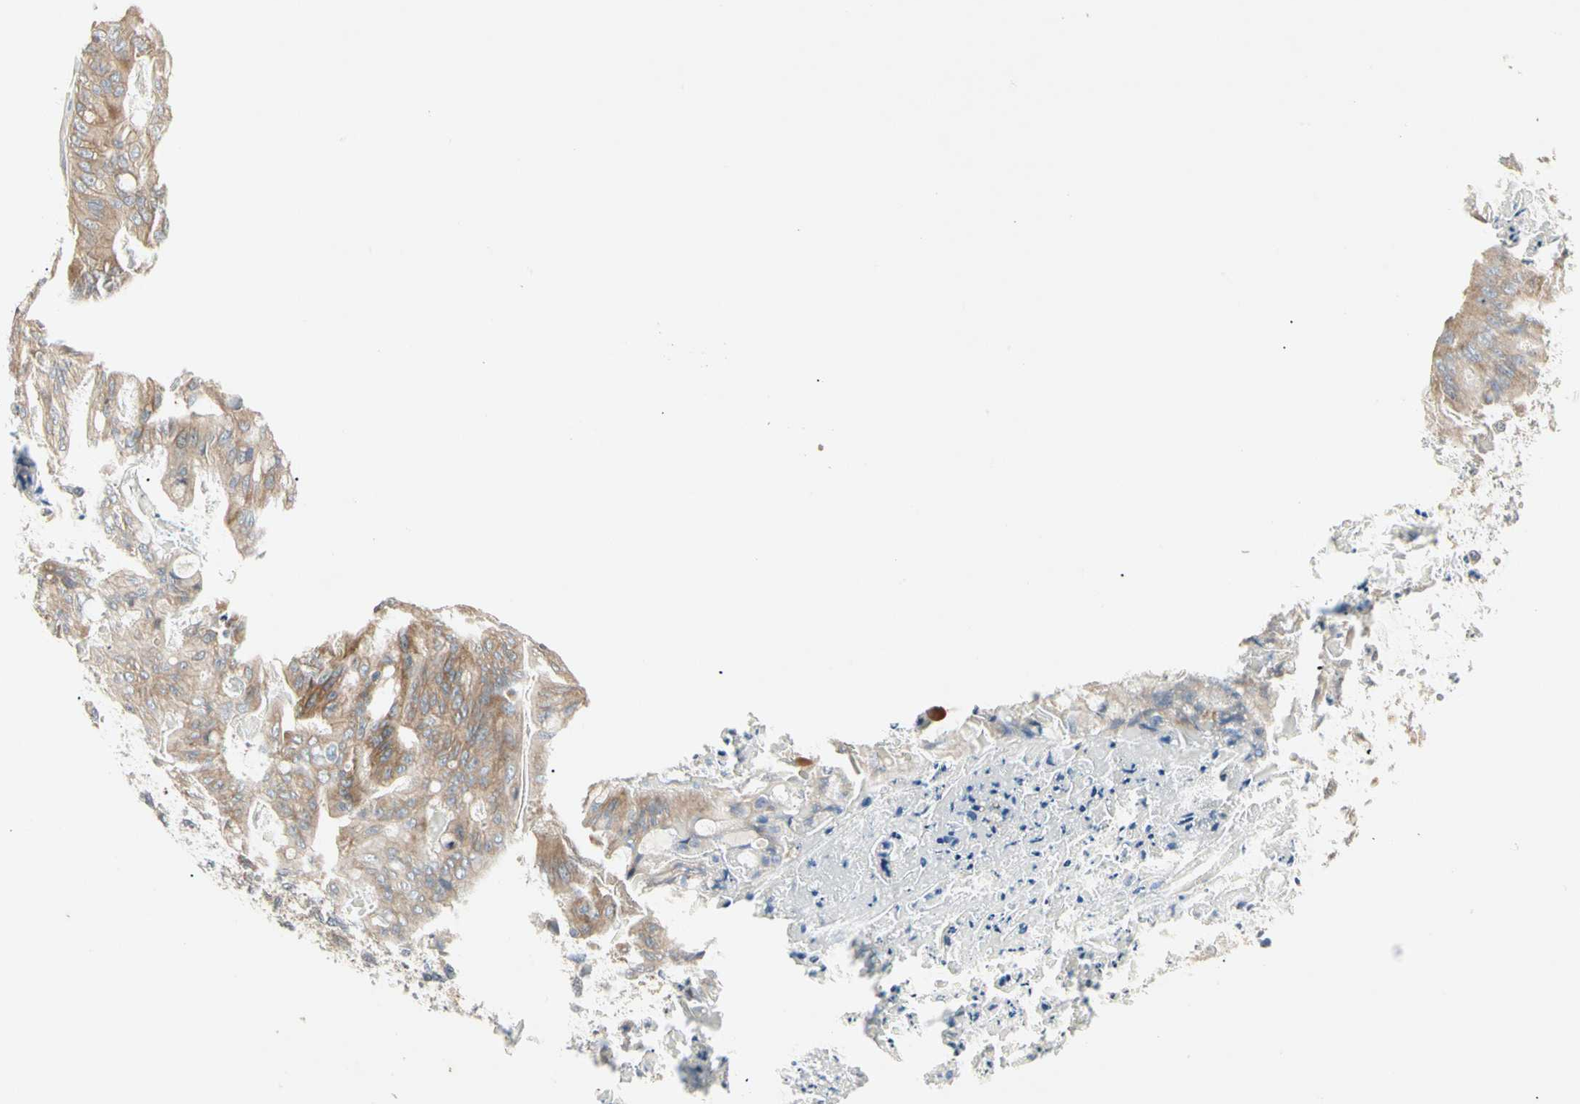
{"staining": {"intensity": "weak", "quantity": ">75%", "location": "cytoplasmic/membranous"}, "tissue": "ovarian cancer", "cell_type": "Tumor cells", "image_type": "cancer", "snomed": [{"axis": "morphology", "description": "Cystadenocarcinoma, mucinous, NOS"}, {"axis": "topography", "description": "Ovary"}], "caption": "DAB immunohistochemical staining of human mucinous cystadenocarcinoma (ovarian) demonstrates weak cytoplasmic/membranous protein positivity in approximately >75% of tumor cells. (Brightfield microscopy of DAB IHC at high magnification).", "gene": "IL1R1", "patient": {"sex": "female", "age": 37}}